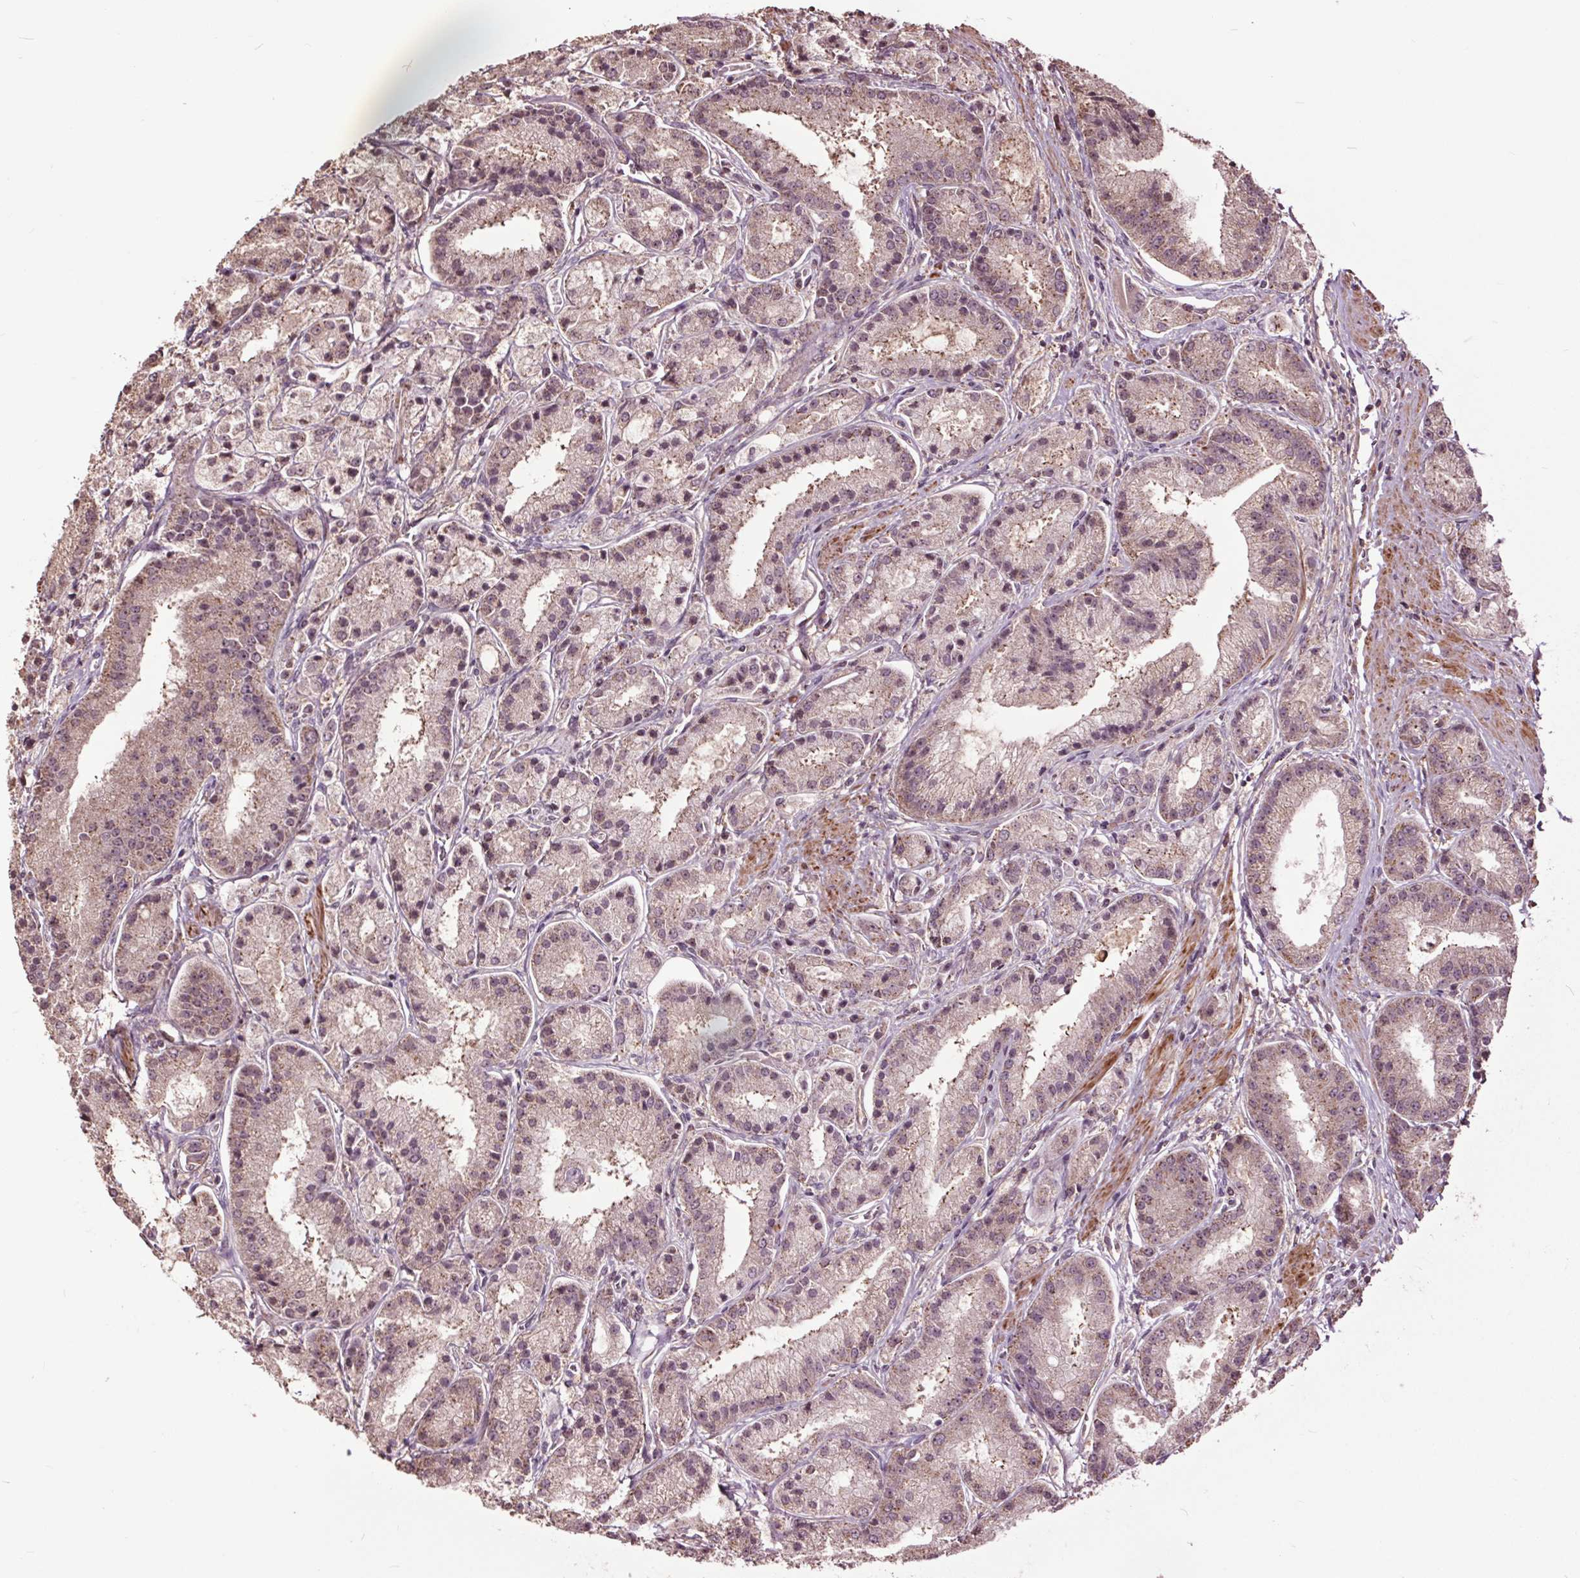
{"staining": {"intensity": "weak", "quantity": "25%-75%", "location": "cytoplasmic/membranous"}, "tissue": "prostate cancer", "cell_type": "Tumor cells", "image_type": "cancer", "snomed": [{"axis": "morphology", "description": "Adenocarcinoma, High grade"}, {"axis": "topography", "description": "Prostate"}], "caption": "Immunohistochemistry of prostate high-grade adenocarcinoma displays low levels of weak cytoplasmic/membranous expression in about 25%-75% of tumor cells. The protein is stained brown, and the nuclei are stained in blue (DAB IHC with brightfield microscopy, high magnification).", "gene": "CEP95", "patient": {"sex": "male", "age": 67}}